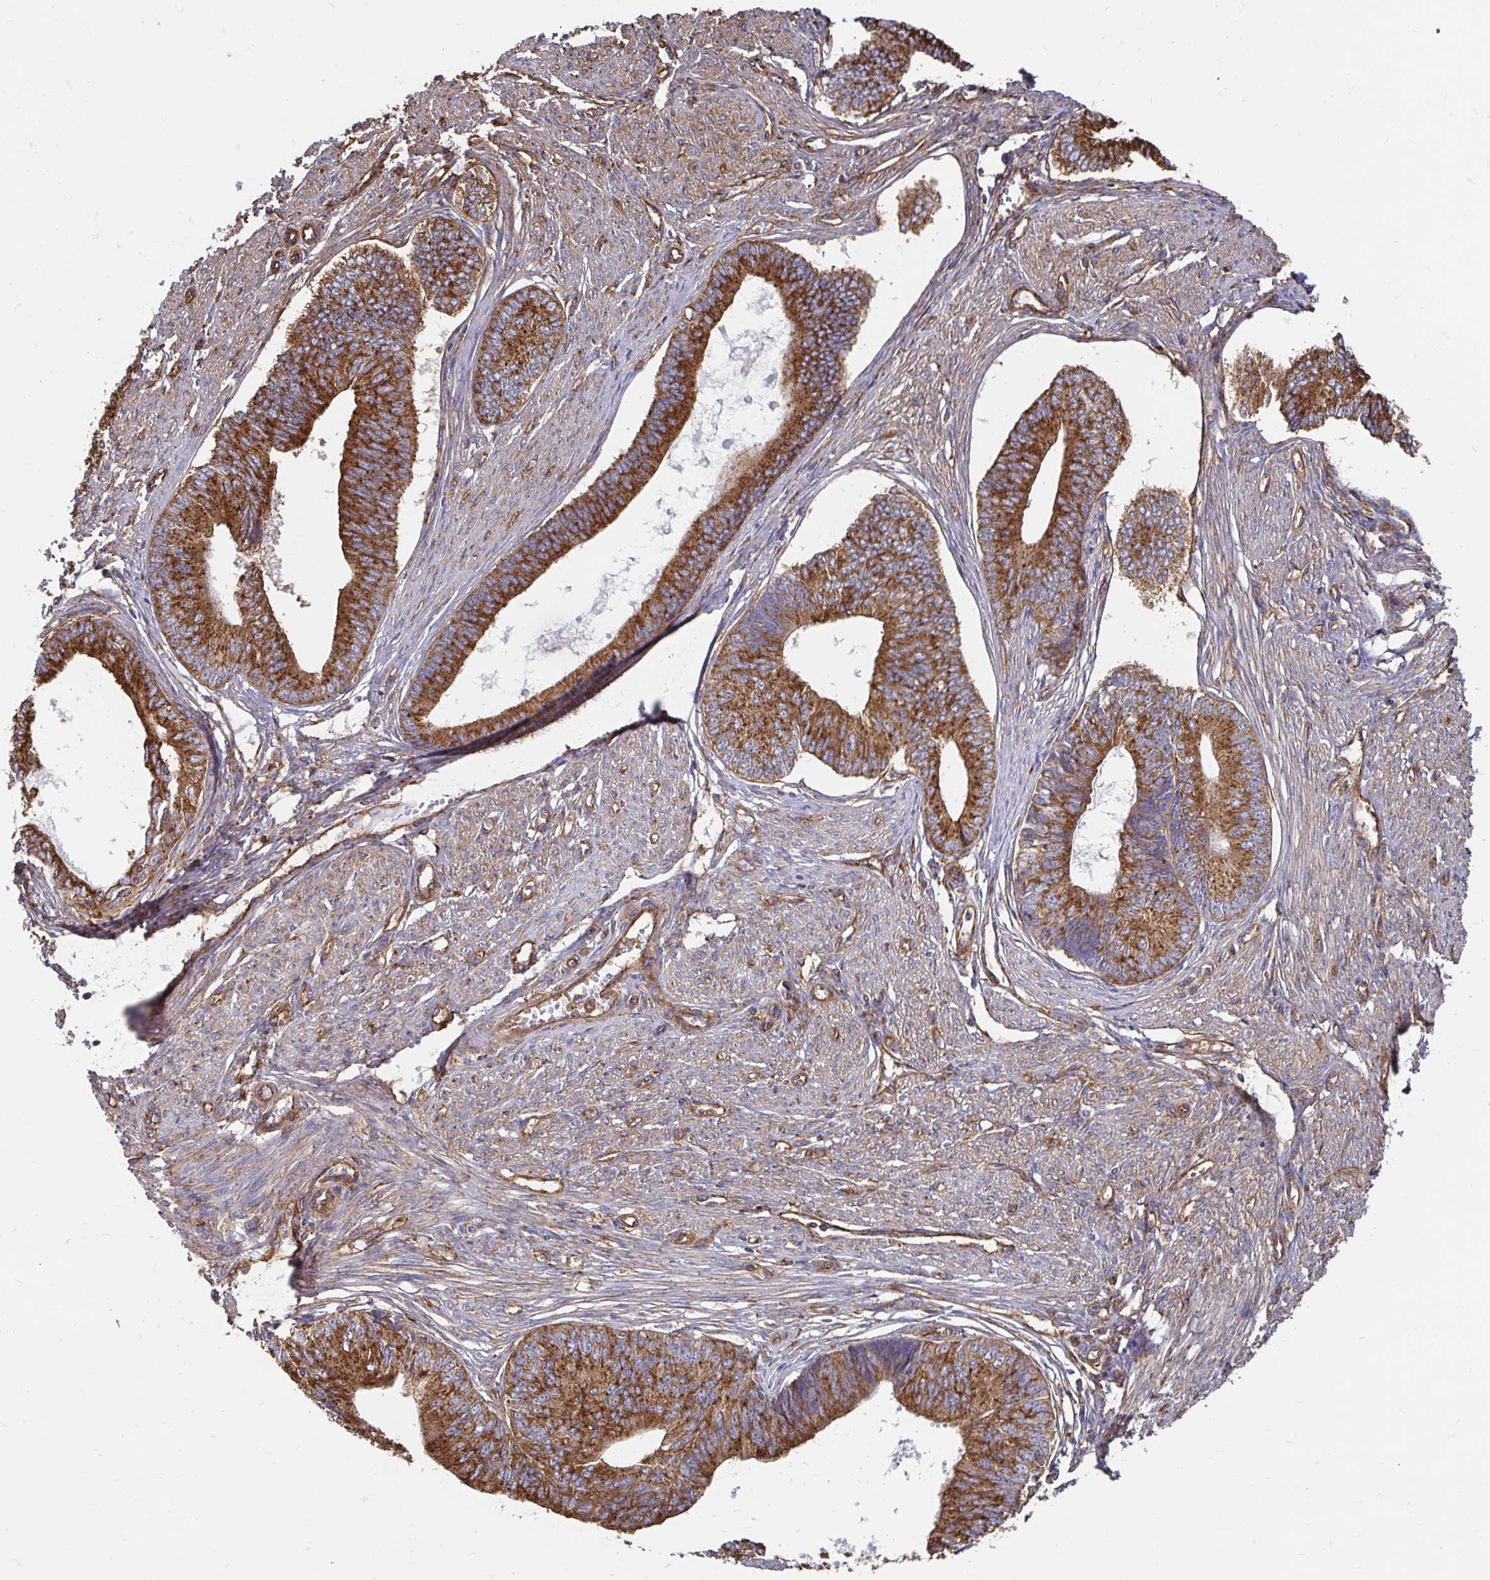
{"staining": {"intensity": "strong", "quantity": ">75%", "location": "cytoplasmic/membranous"}, "tissue": "endometrial cancer", "cell_type": "Tumor cells", "image_type": "cancer", "snomed": [{"axis": "morphology", "description": "Adenocarcinoma, NOS"}, {"axis": "topography", "description": "Endometrium"}], "caption": "Protein expression analysis of endometrial cancer (adenocarcinoma) exhibits strong cytoplasmic/membranous staining in about >75% of tumor cells. The protein is shown in brown color, while the nuclei are stained blue.", "gene": "CLTC", "patient": {"sex": "female", "age": 68}}